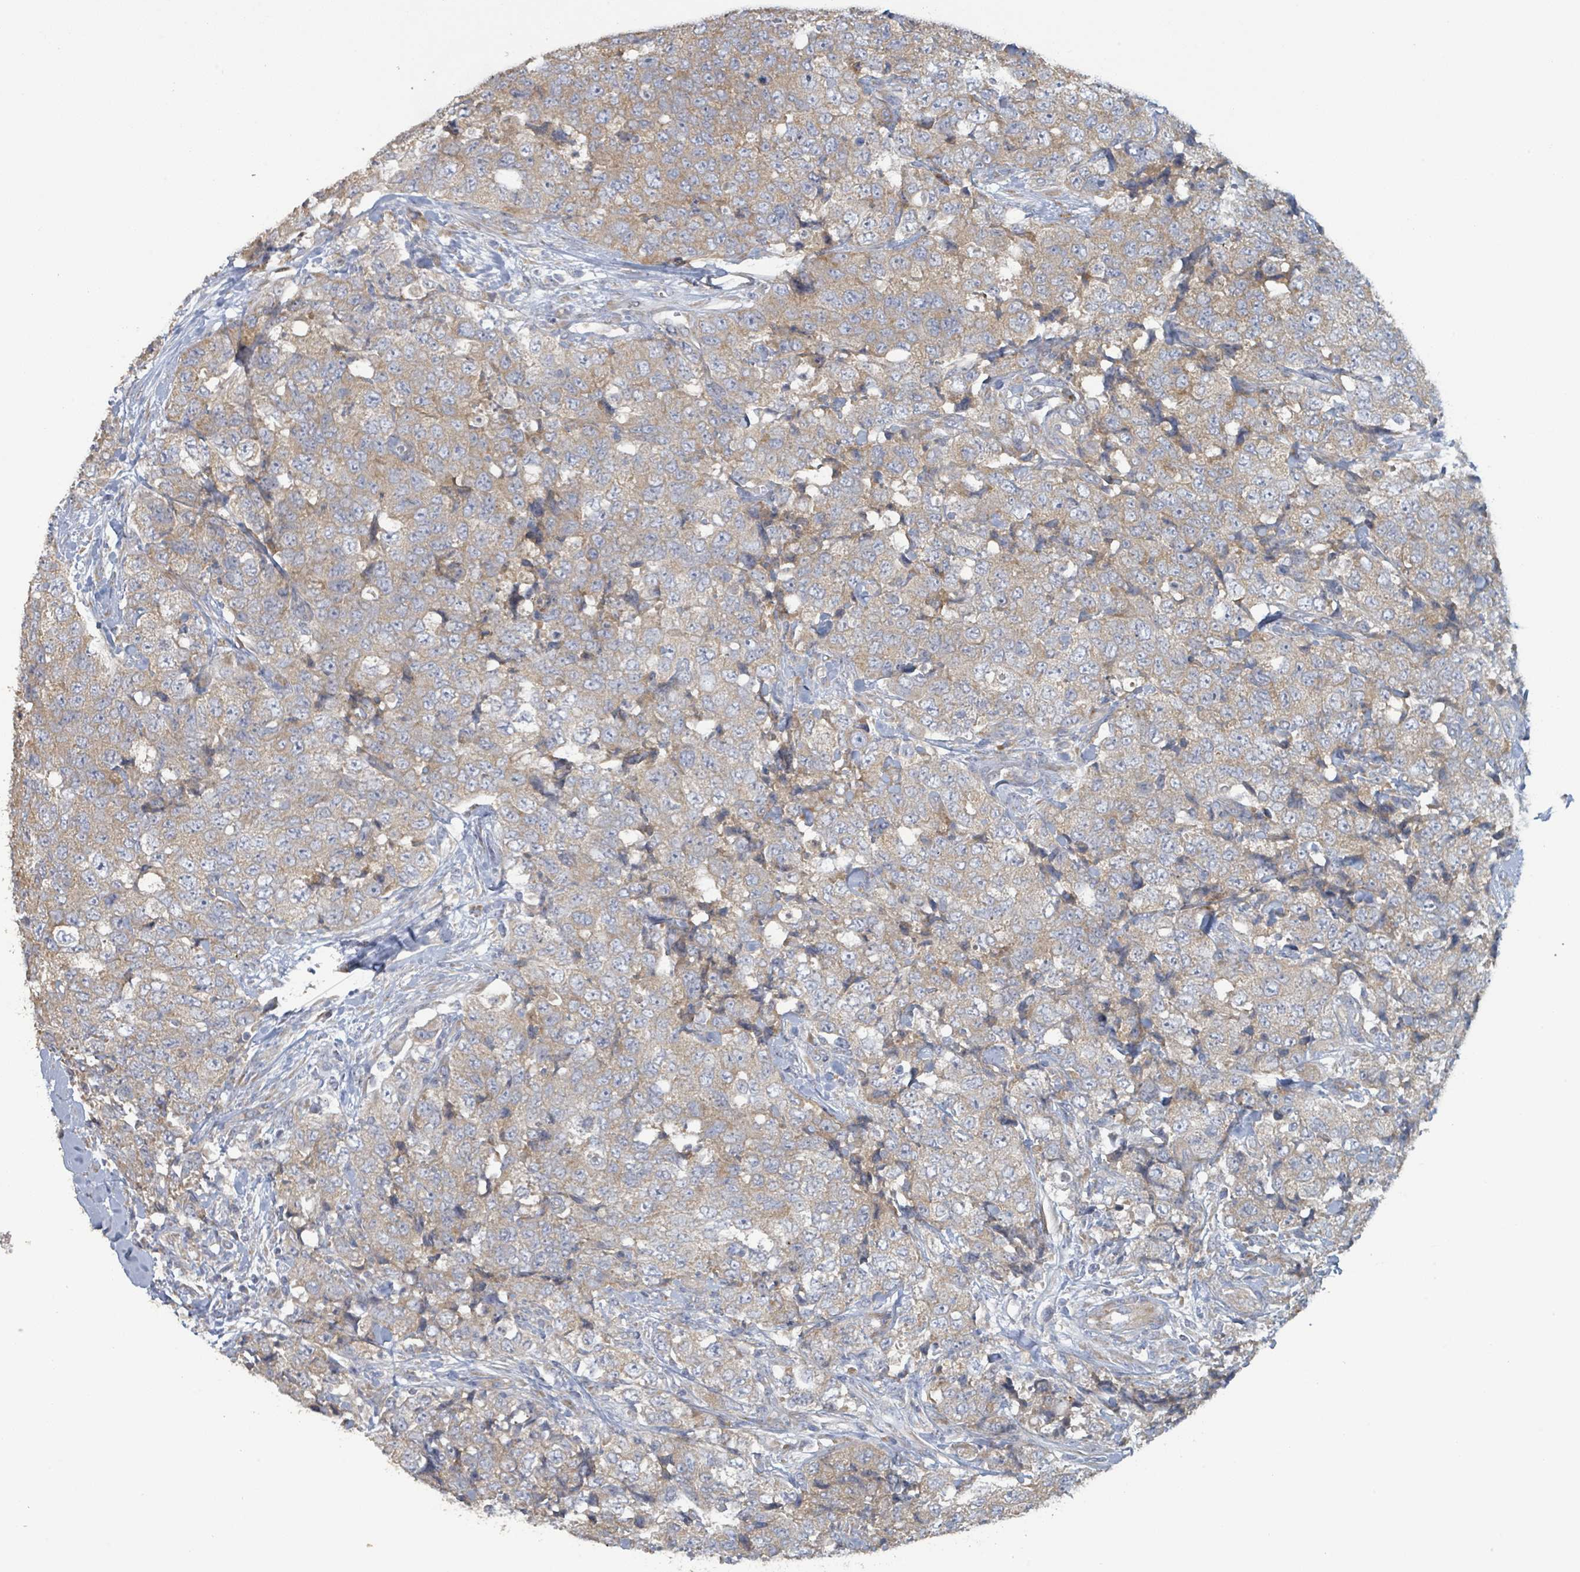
{"staining": {"intensity": "weak", "quantity": ">75%", "location": "cytoplasmic/membranous"}, "tissue": "urothelial cancer", "cell_type": "Tumor cells", "image_type": "cancer", "snomed": [{"axis": "morphology", "description": "Urothelial carcinoma, High grade"}, {"axis": "topography", "description": "Urinary bladder"}], "caption": "Immunohistochemistry (IHC) of urothelial carcinoma (high-grade) demonstrates low levels of weak cytoplasmic/membranous positivity in approximately >75% of tumor cells.", "gene": "RPL32", "patient": {"sex": "female", "age": 78}}